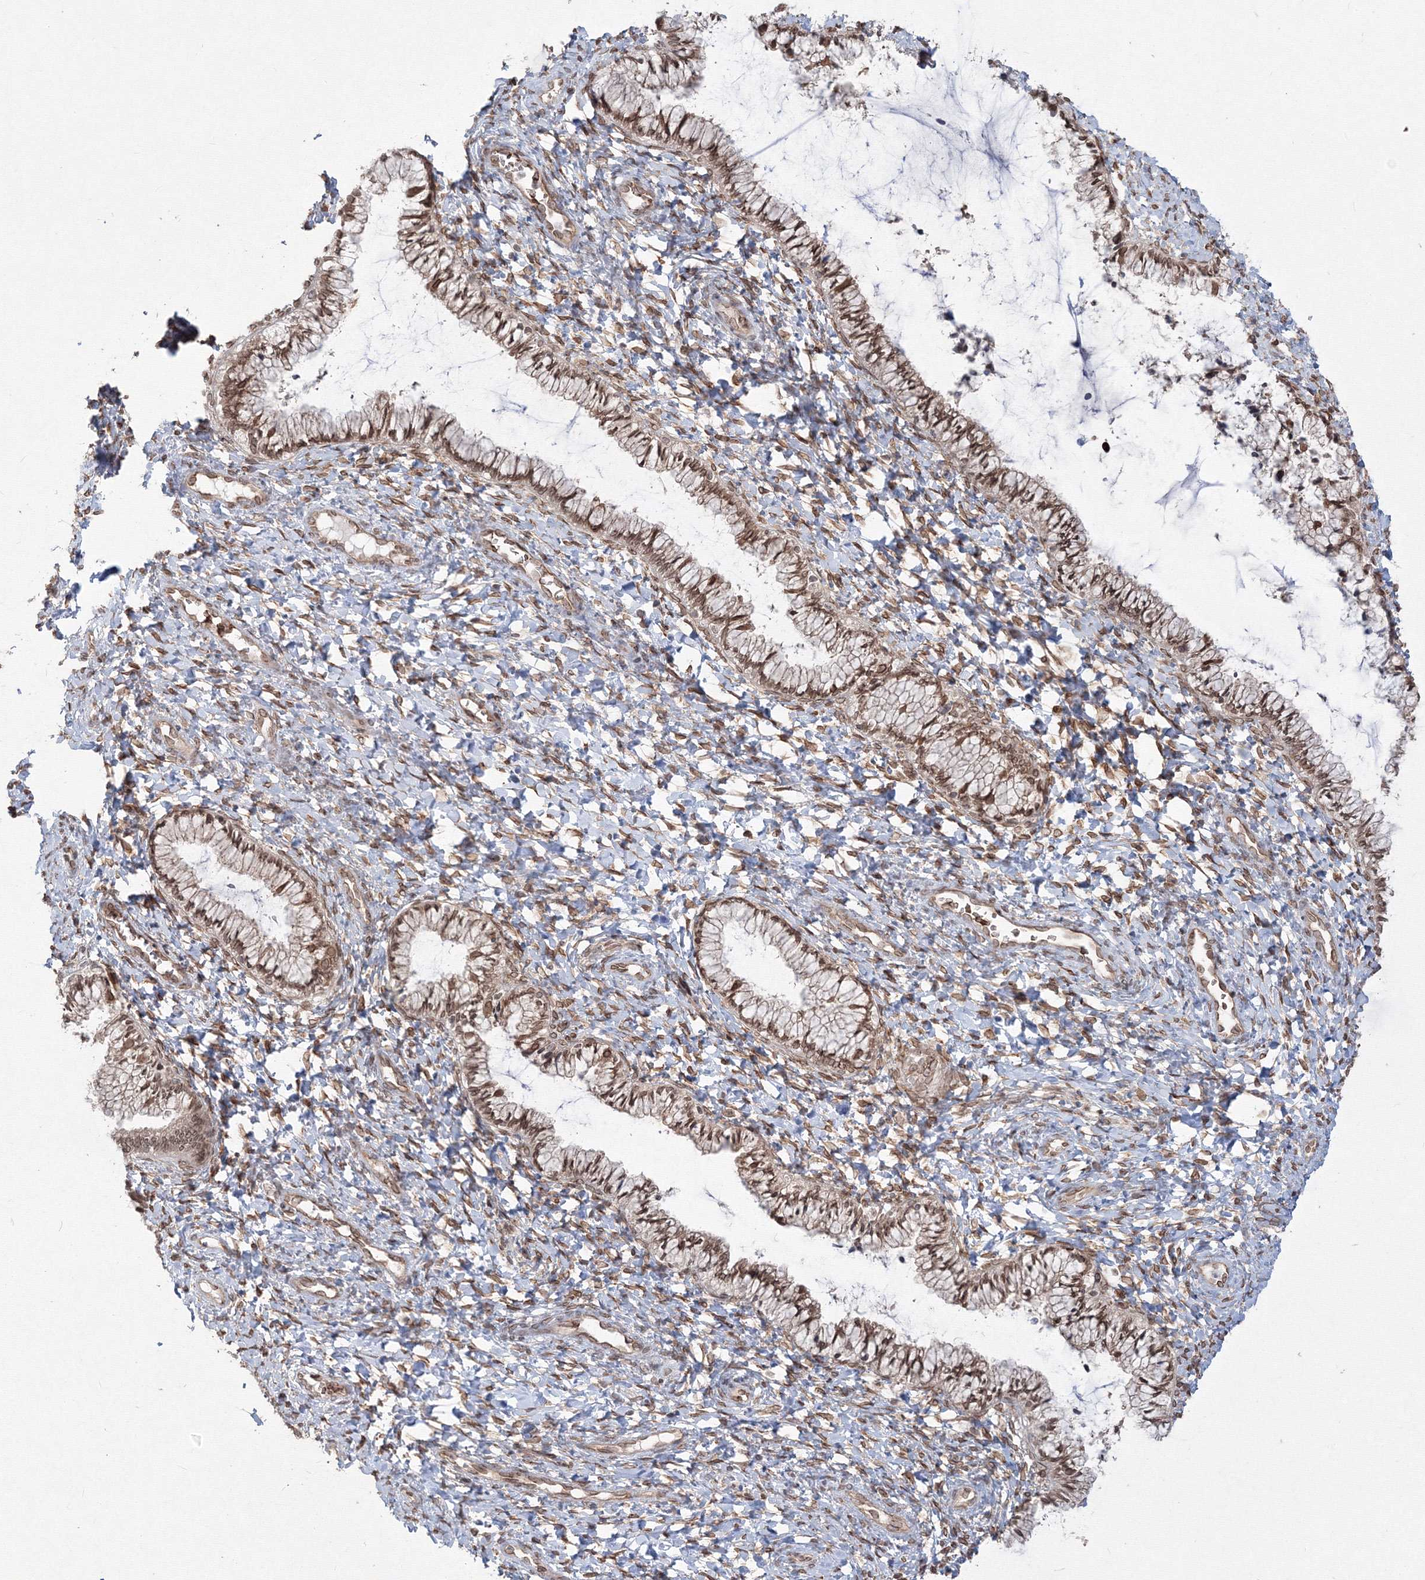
{"staining": {"intensity": "strong", "quantity": ">75%", "location": "cytoplasmic/membranous,nuclear"}, "tissue": "cervix", "cell_type": "Glandular cells", "image_type": "normal", "snomed": [{"axis": "morphology", "description": "Normal tissue, NOS"}, {"axis": "morphology", "description": "Adenocarcinoma, NOS"}, {"axis": "topography", "description": "Cervix"}], "caption": "Unremarkable cervix displays strong cytoplasmic/membranous,nuclear expression in approximately >75% of glandular cells, visualized by immunohistochemistry. The staining was performed using DAB, with brown indicating positive protein expression. Nuclei are stained blue with hematoxylin.", "gene": "DNAJB2", "patient": {"sex": "female", "age": 29}}